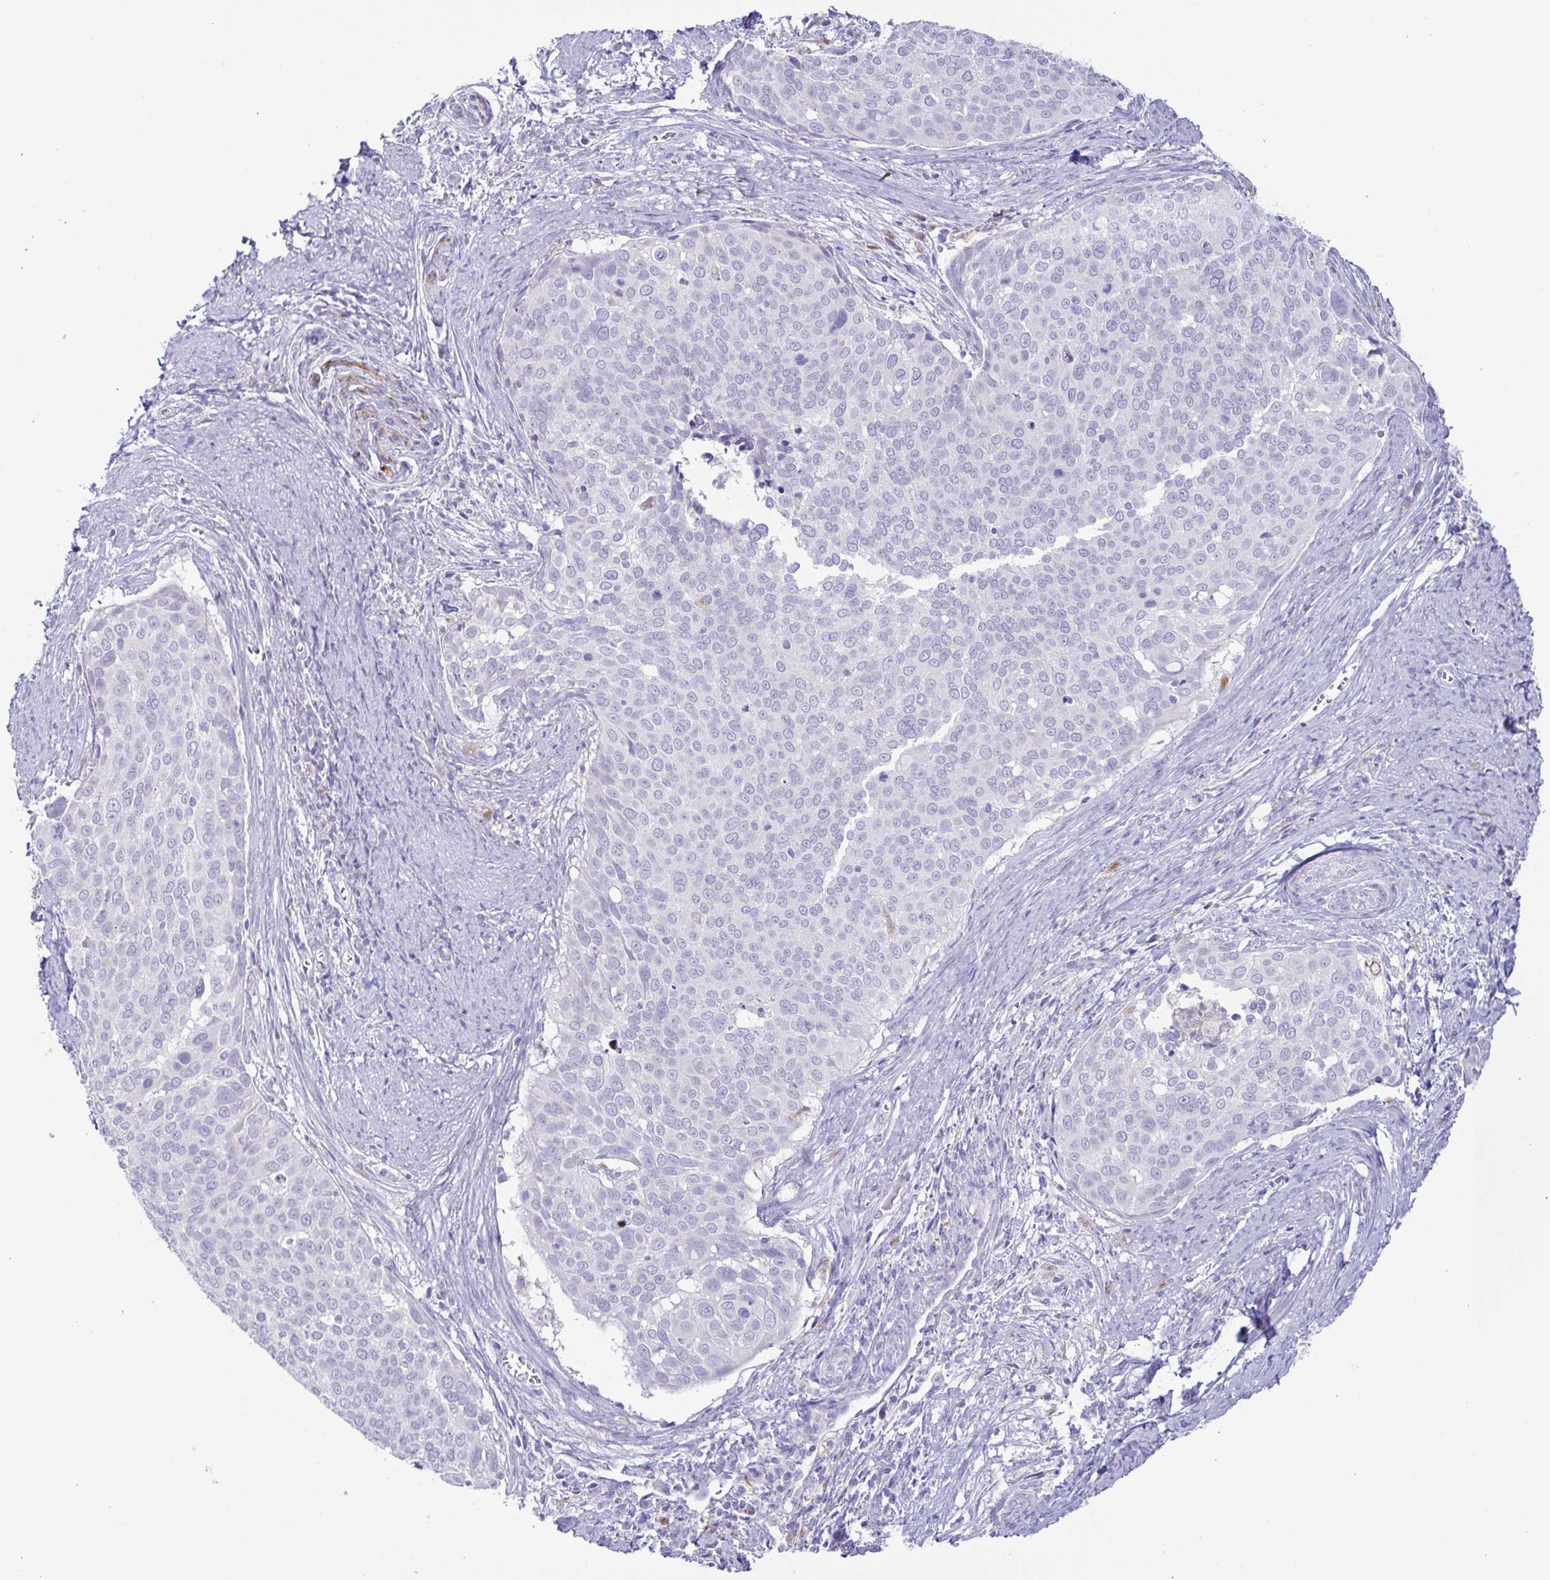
{"staining": {"intensity": "negative", "quantity": "none", "location": "none"}, "tissue": "cervical cancer", "cell_type": "Tumor cells", "image_type": "cancer", "snomed": [{"axis": "morphology", "description": "Squamous cell carcinoma, NOS"}, {"axis": "topography", "description": "Cervix"}], "caption": "High magnification brightfield microscopy of cervical cancer stained with DAB (3,3'-diaminobenzidine) (brown) and counterstained with hematoxylin (blue): tumor cells show no significant staining.", "gene": "ATP6V1G2", "patient": {"sex": "female", "age": 39}}